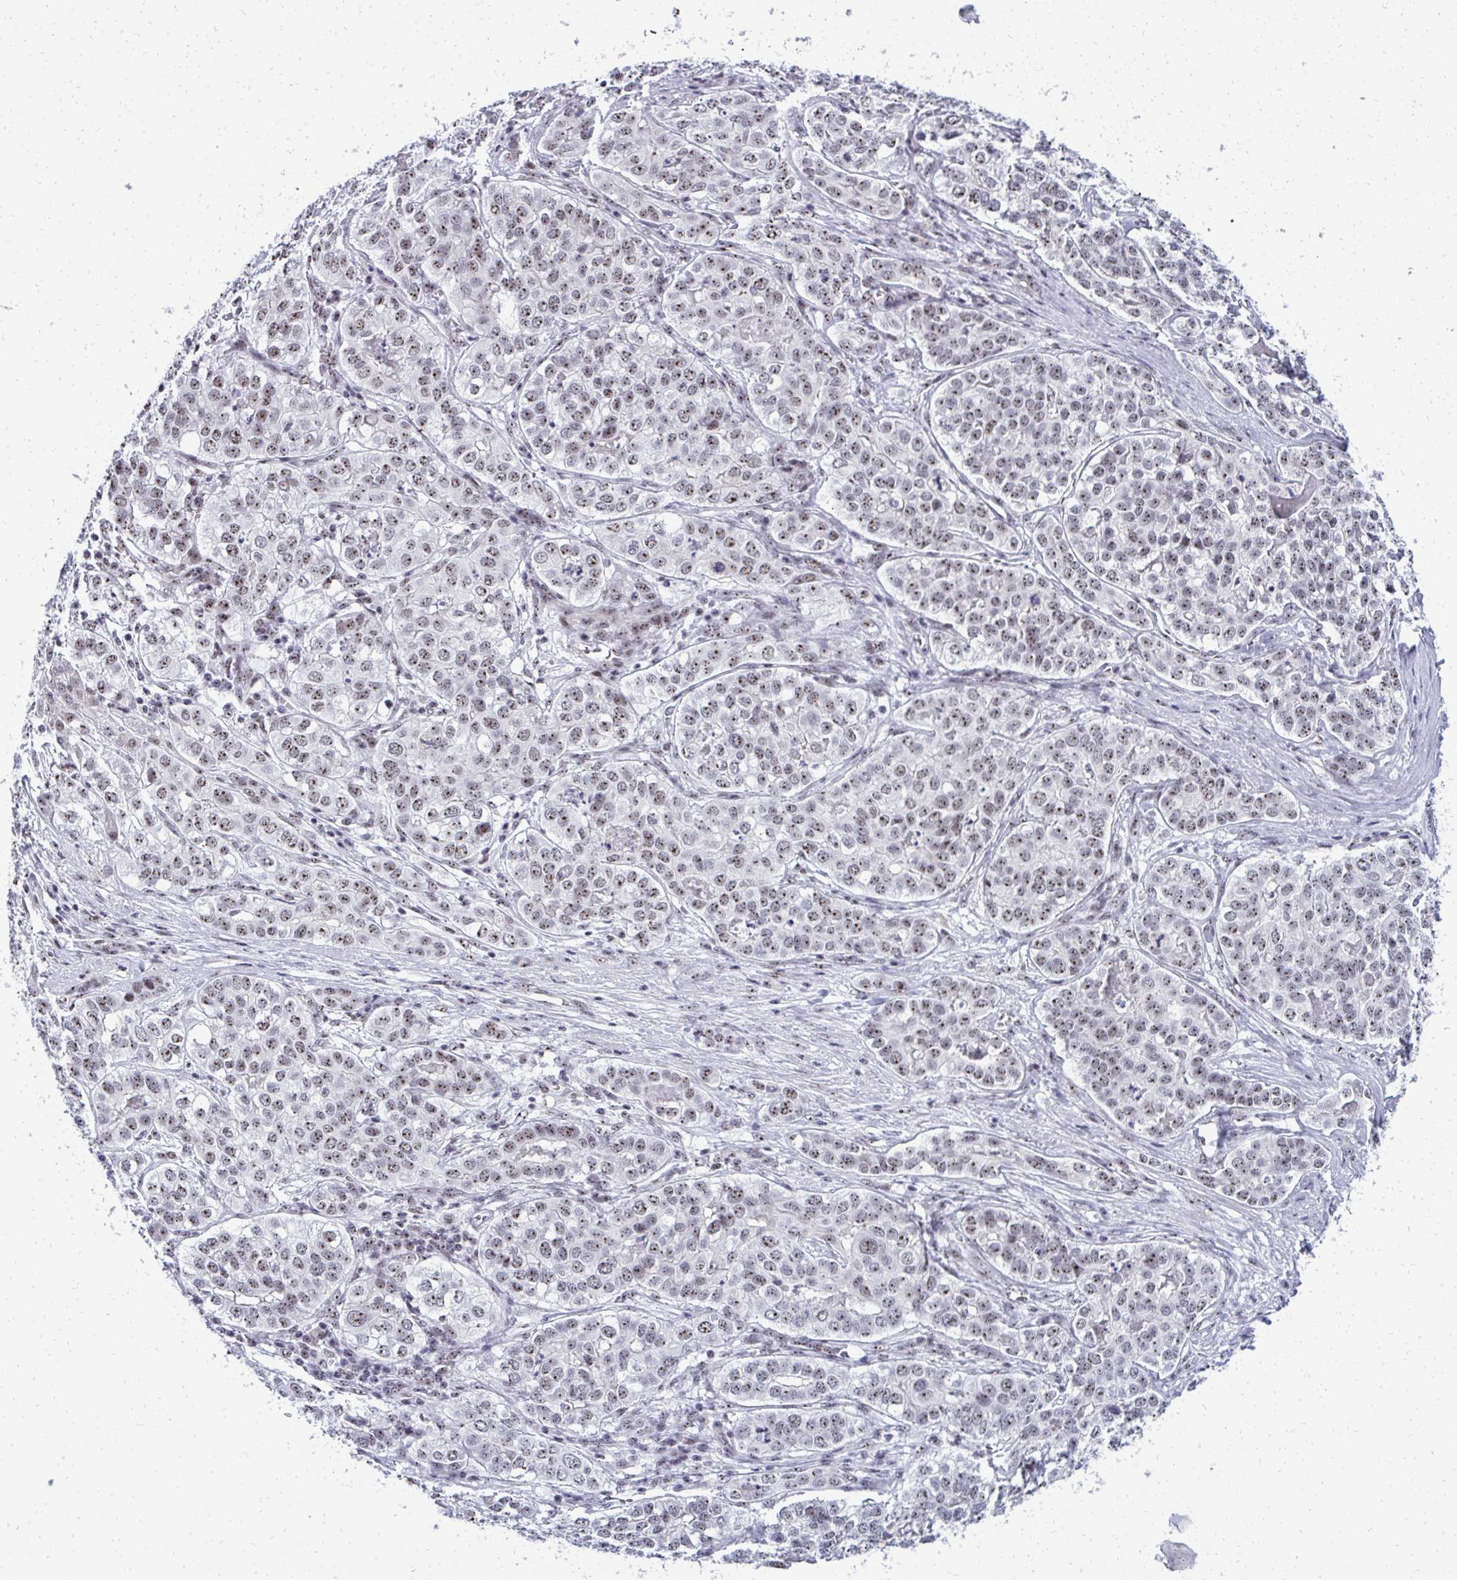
{"staining": {"intensity": "moderate", "quantity": "25%-75%", "location": "nuclear"}, "tissue": "liver cancer", "cell_type": "Tumor cells", "image_type": "cancer", "snomed": [{"axis": "morphology", "description": "Cholangiocarcinoma"}, {"axis": "topography", "description": "Liver"}], "caption": "Tumor cells exhibit moderate nuclear positivity in approximately 25%-75% of cells in cholangiocarcinoma (liver).", "gene": "SIRT7", "patient": {"sex": "male", "age": 56}}